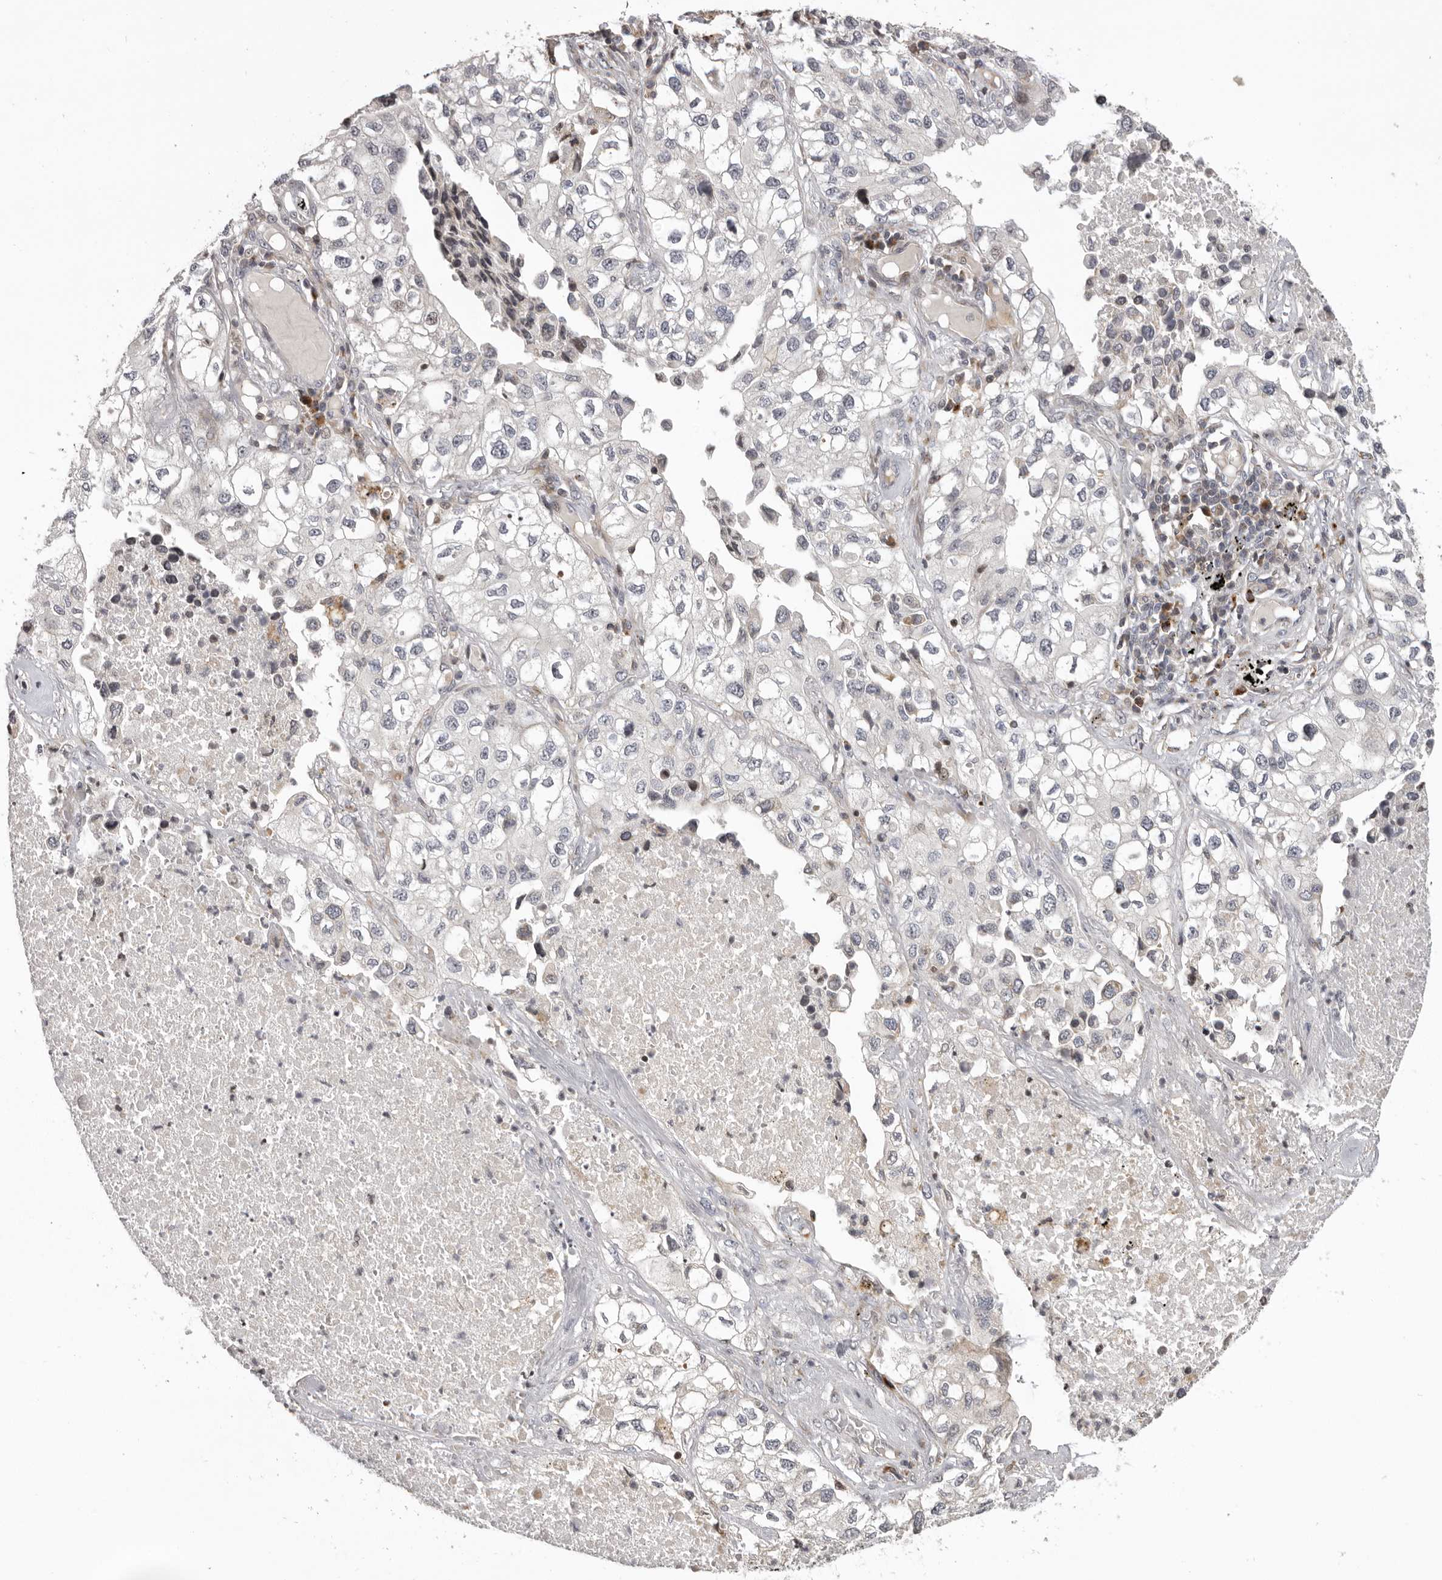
{"staining": {"intensity": "negative", "quantity": "none", "location": "none"}, "tissue": "lung cancer", "cell_type": "Tumor cells", "image_type": "cancer", "snomed": [{"axis": "morphology", "description": "Adenocarcinoma, NOS"}, {"axis": "topography", "description": "Lung"}], "caption": "DAB immunohistochemical staining of human lung cancer exhibits no significant expression in tumor cells. The staining is performed using DAB (3,3'-diaminobenzidine) brown chromogen with nuclei counter-stained in using hematoxylin.", "gene": "AZIN1", "patient": {"sex": "male", "age": 63}}